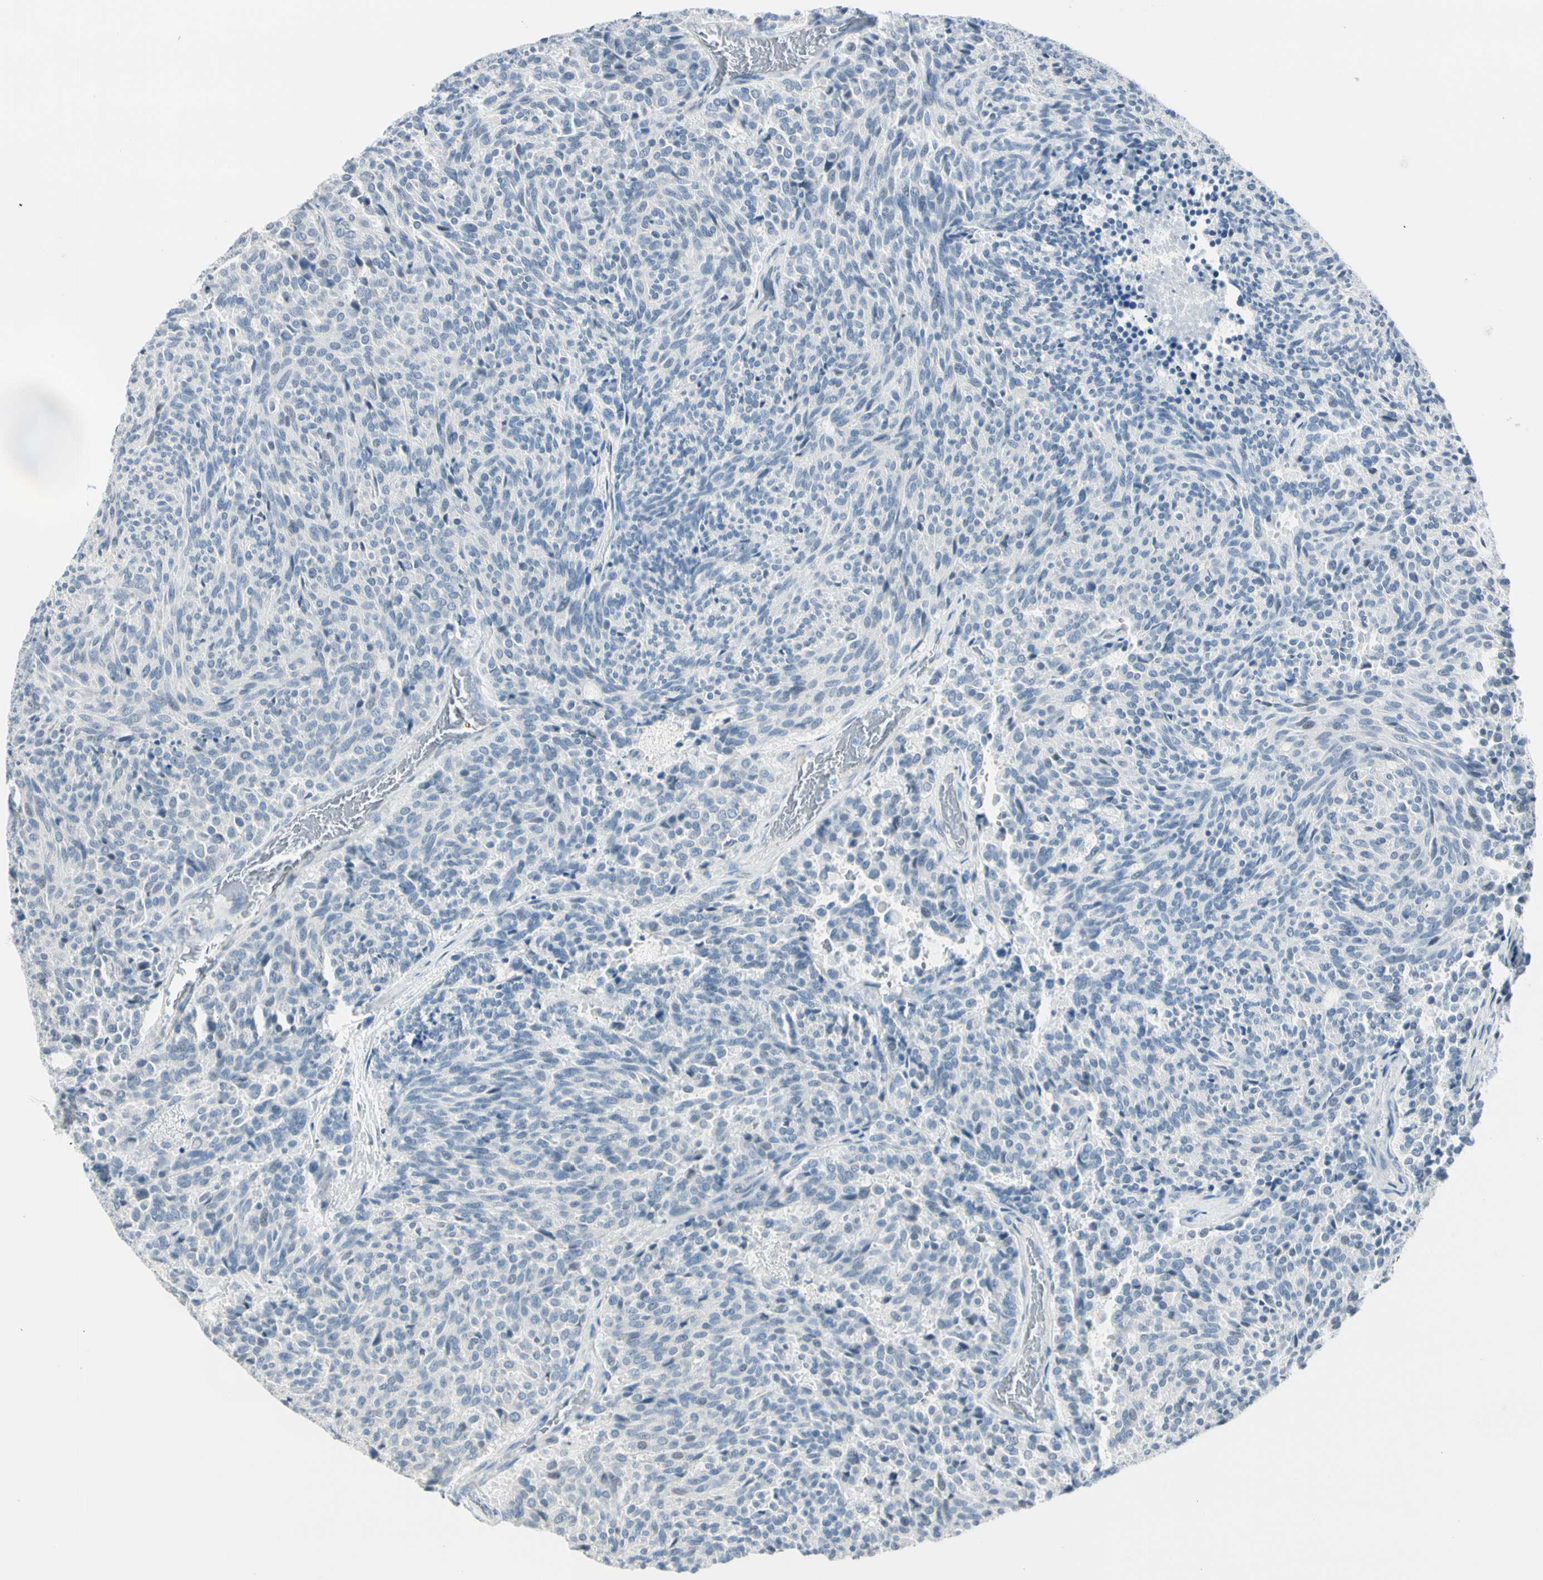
{"staining": {"intensity": "negative", "quantity": "none", "location": "none"}, "tissue": "carcinoid", "cell_type": "Tumor cells", "image_type": "cancer", "snomed": [{"axis": "morphology", "description": "Carcinoid, malignant, NOS"}, {"axis": "topography", "description": "Pancreas"}], "caption": "A photomicrograph of human malignant carcinoid is negative for staining in tumor cells. The staining is performed using DAB brown chromogen with nuclei counter-stained in using hematoxylin.", "gene": "MLLT10", "patient": {"sex": "female", "age": 54}}